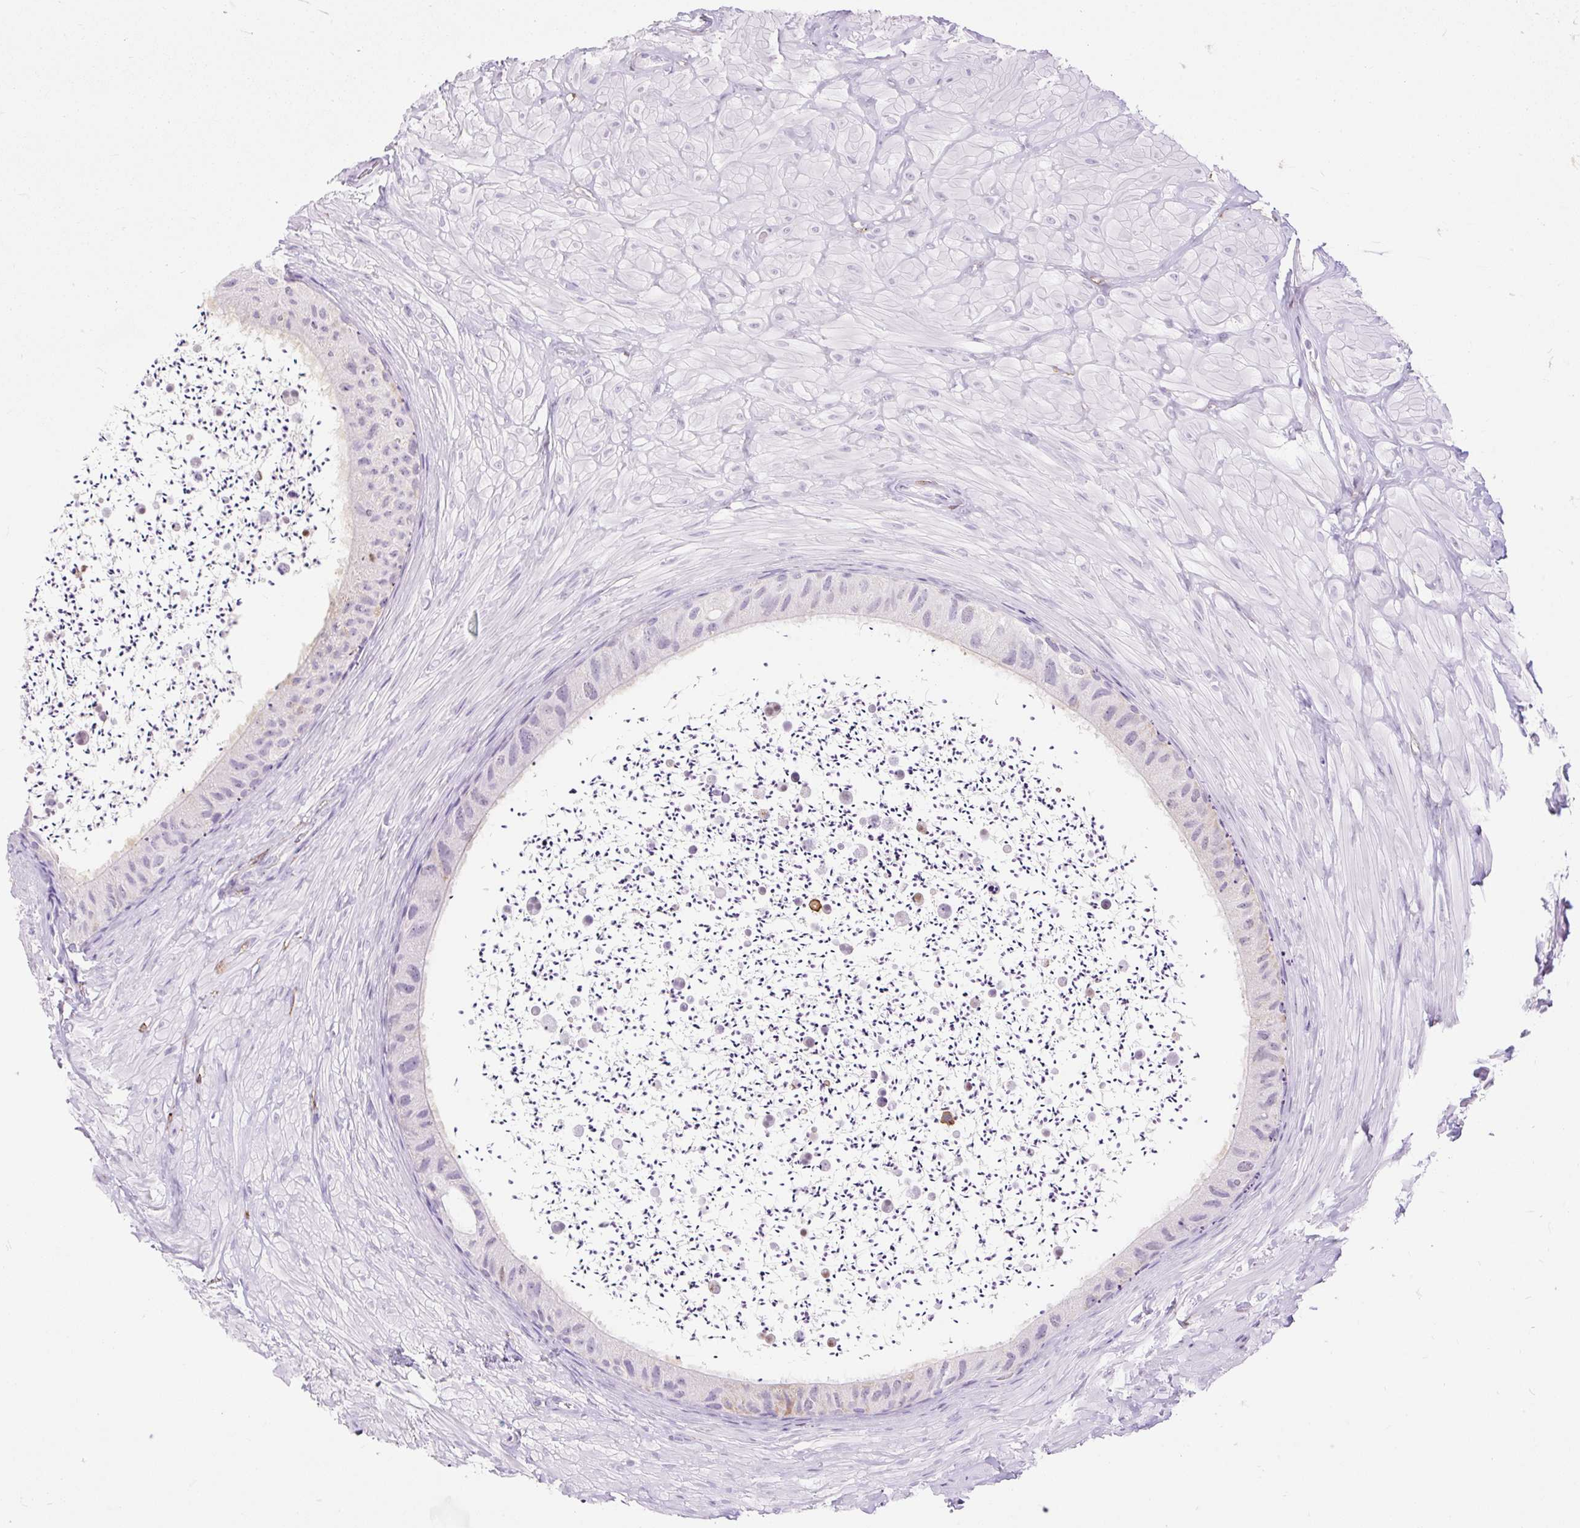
{"staining": {"intensity": "negative", "quantity": "none", "location": "none"}, "tissue": "epididymis", "cell_type": "Glandular cells", "image_type": "normal", "snomed": [{"axis": "morphology", "description": "Normal tissue, NOS"}, {"axis": "topography", "description": "Epididymis"}, {"axis": "topography", "description": "Peripheral nerve tissue"}], "caption": "Immunohistochemistry (IHC) of benign epididymis reveals no staining in glandular cells.", "gene": "SIGLEC1", "patient": {"sex": "male", "age": 32}}